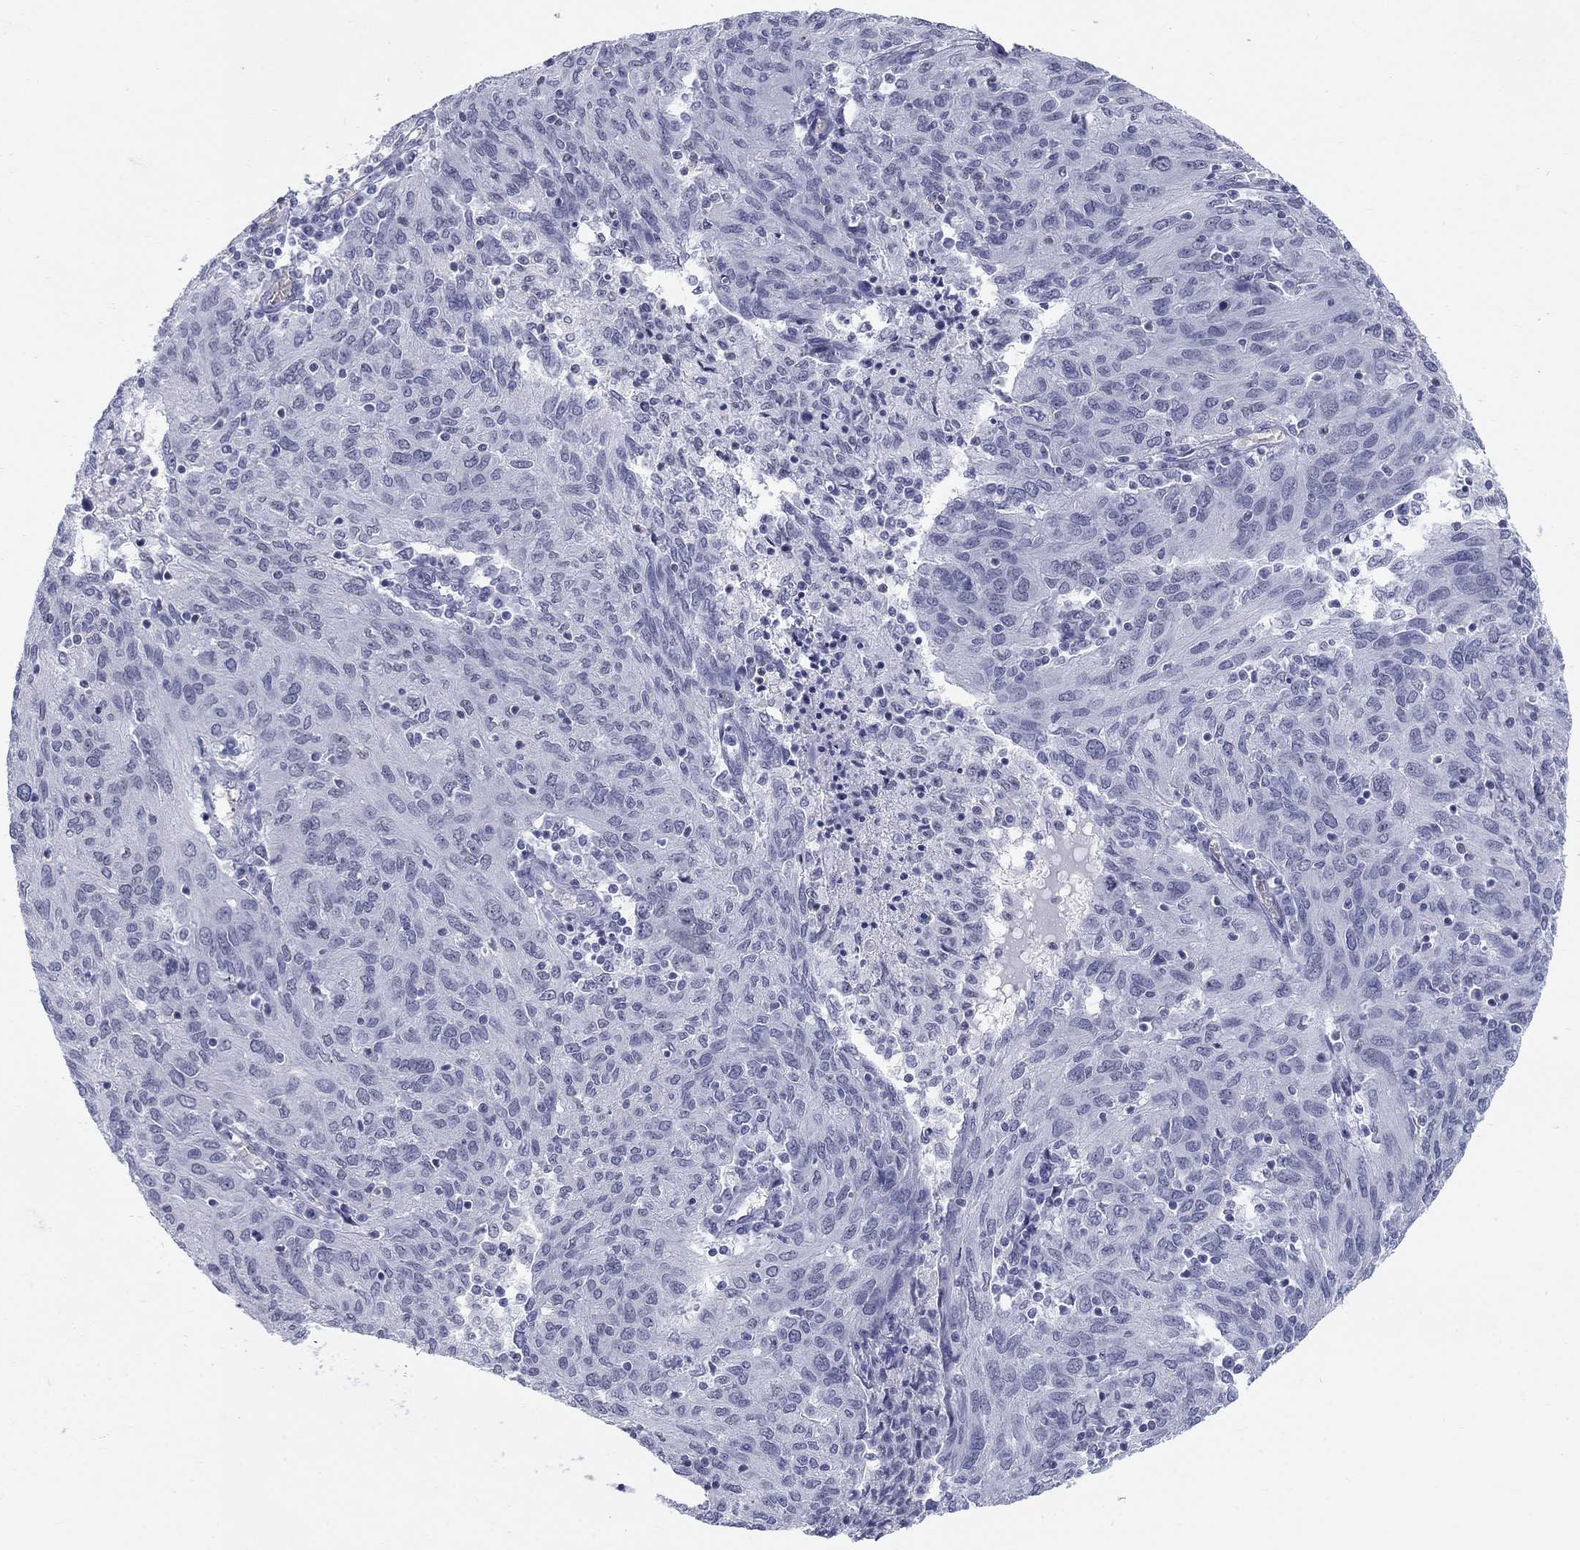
{"staining": {"intensity": "negative", "quantity": "none", "location": "none"}, "tissue": "ovarian cancer", "cell_type": "Tumor cells", "image_type": "cancer", "snomed": [{"axis": "morphology", "description": "Carcinoma, endometroid"}, {"axis": "topography", "description": "Ovary"}], "caption": "Protein analysis of ovarian cancer (endometroid carcinoma) demonstrates no significant staining in tumor cells.", "gene": "DMTN", "patient": {"sex": "female", "age": 50}}